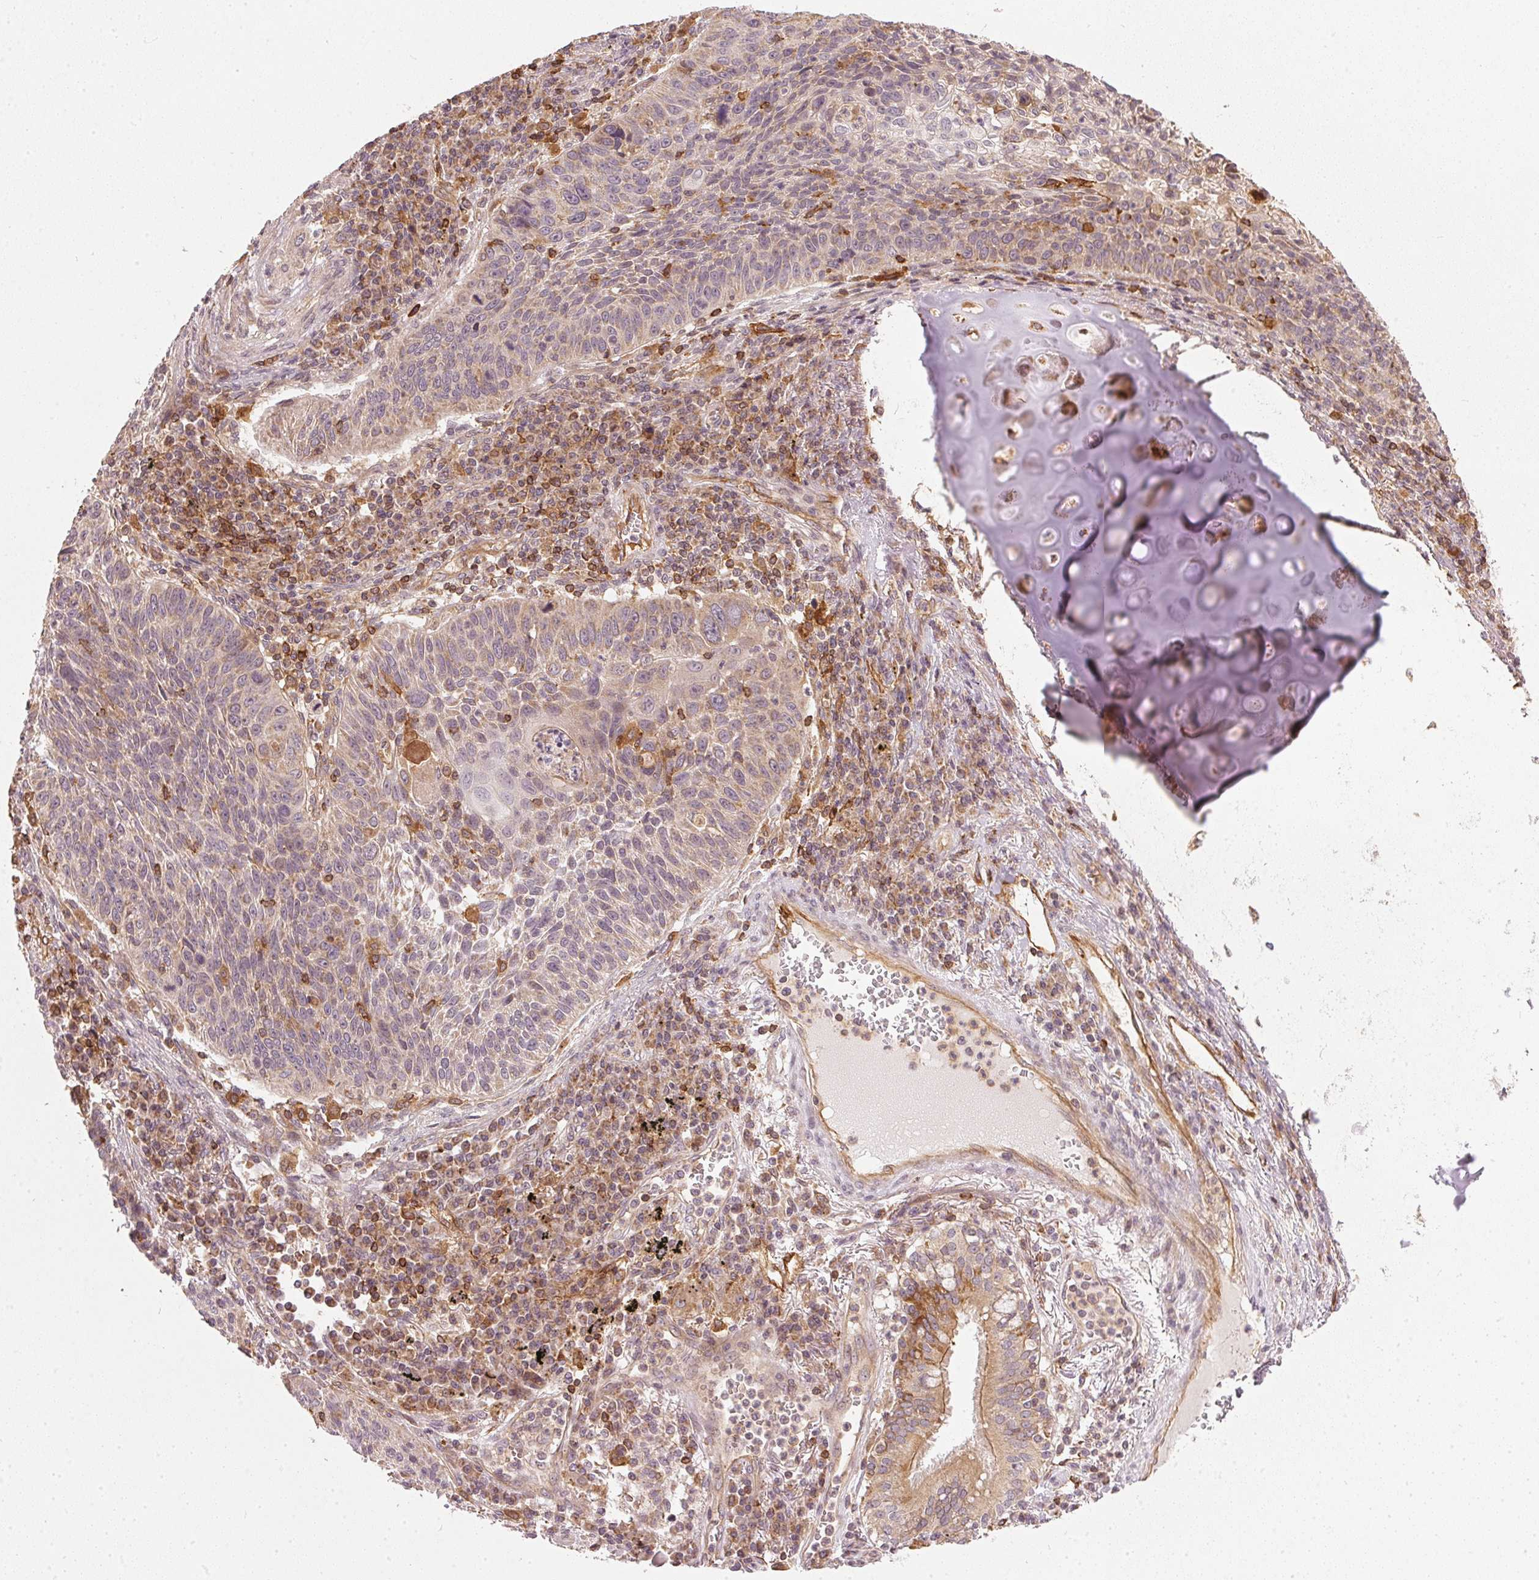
{"staining": {"intensity": "negative", "quantity": "none", "location": "none"}, "tissue": "lung cancer", "cell_type": "Tumor cells", "image_type": "cancer", "snomed": [{"axis": "morphology", "description": "Squamous cell carcinoma, NOS"}, {"axis": "morphology", "description": "Squamous cell carcinoma, metastatic, NOS"}, {"axis": "topography", "description": "Lung"}, {"axis": "topography", "description": "Pleura, NOS"}], "caption": "Tumor cells are negative for protein expression in human lung cancer.", "gene": "NADK2", "patient": {"sex": "male", "age": 72}}